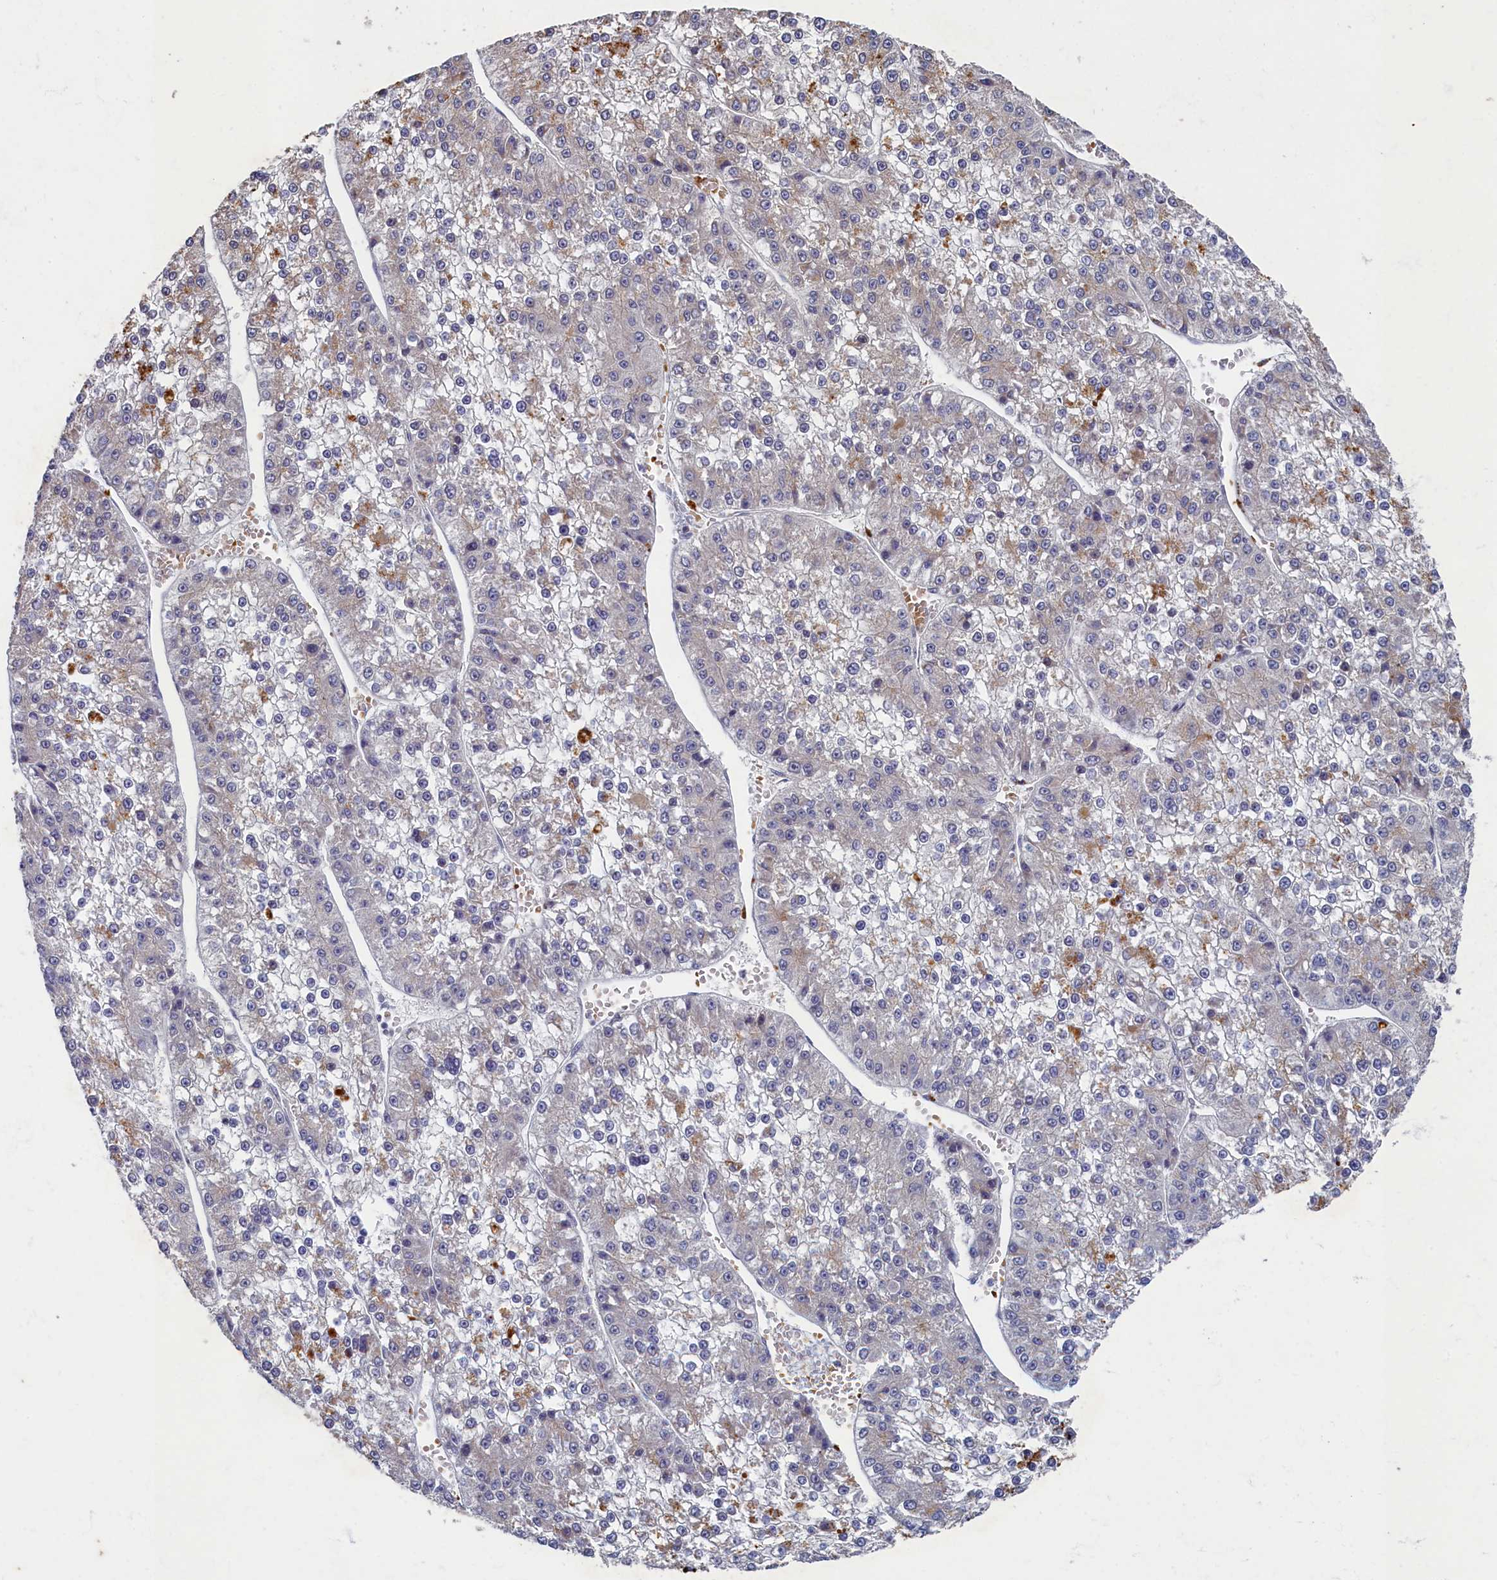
{"staining": {"intensity": "negative", "quantity": "none", "location": "none"}, "tissue": "liver cancer", "cell_type": "Tumor cells", "image_type": "cancer", "snomed": [{"axis": "morphology", "description": "Carcinoma, Hepatocellular, NOS"}, {"axis": "topography", "description": "Liver"}], "caption": "A high-resolution micrograph shows IHC staining of liver cancer, which demonstrates no significant positivity in tumor cells.", "gene": "HUNK", "patient": {"sex": "female", "age": 73}}